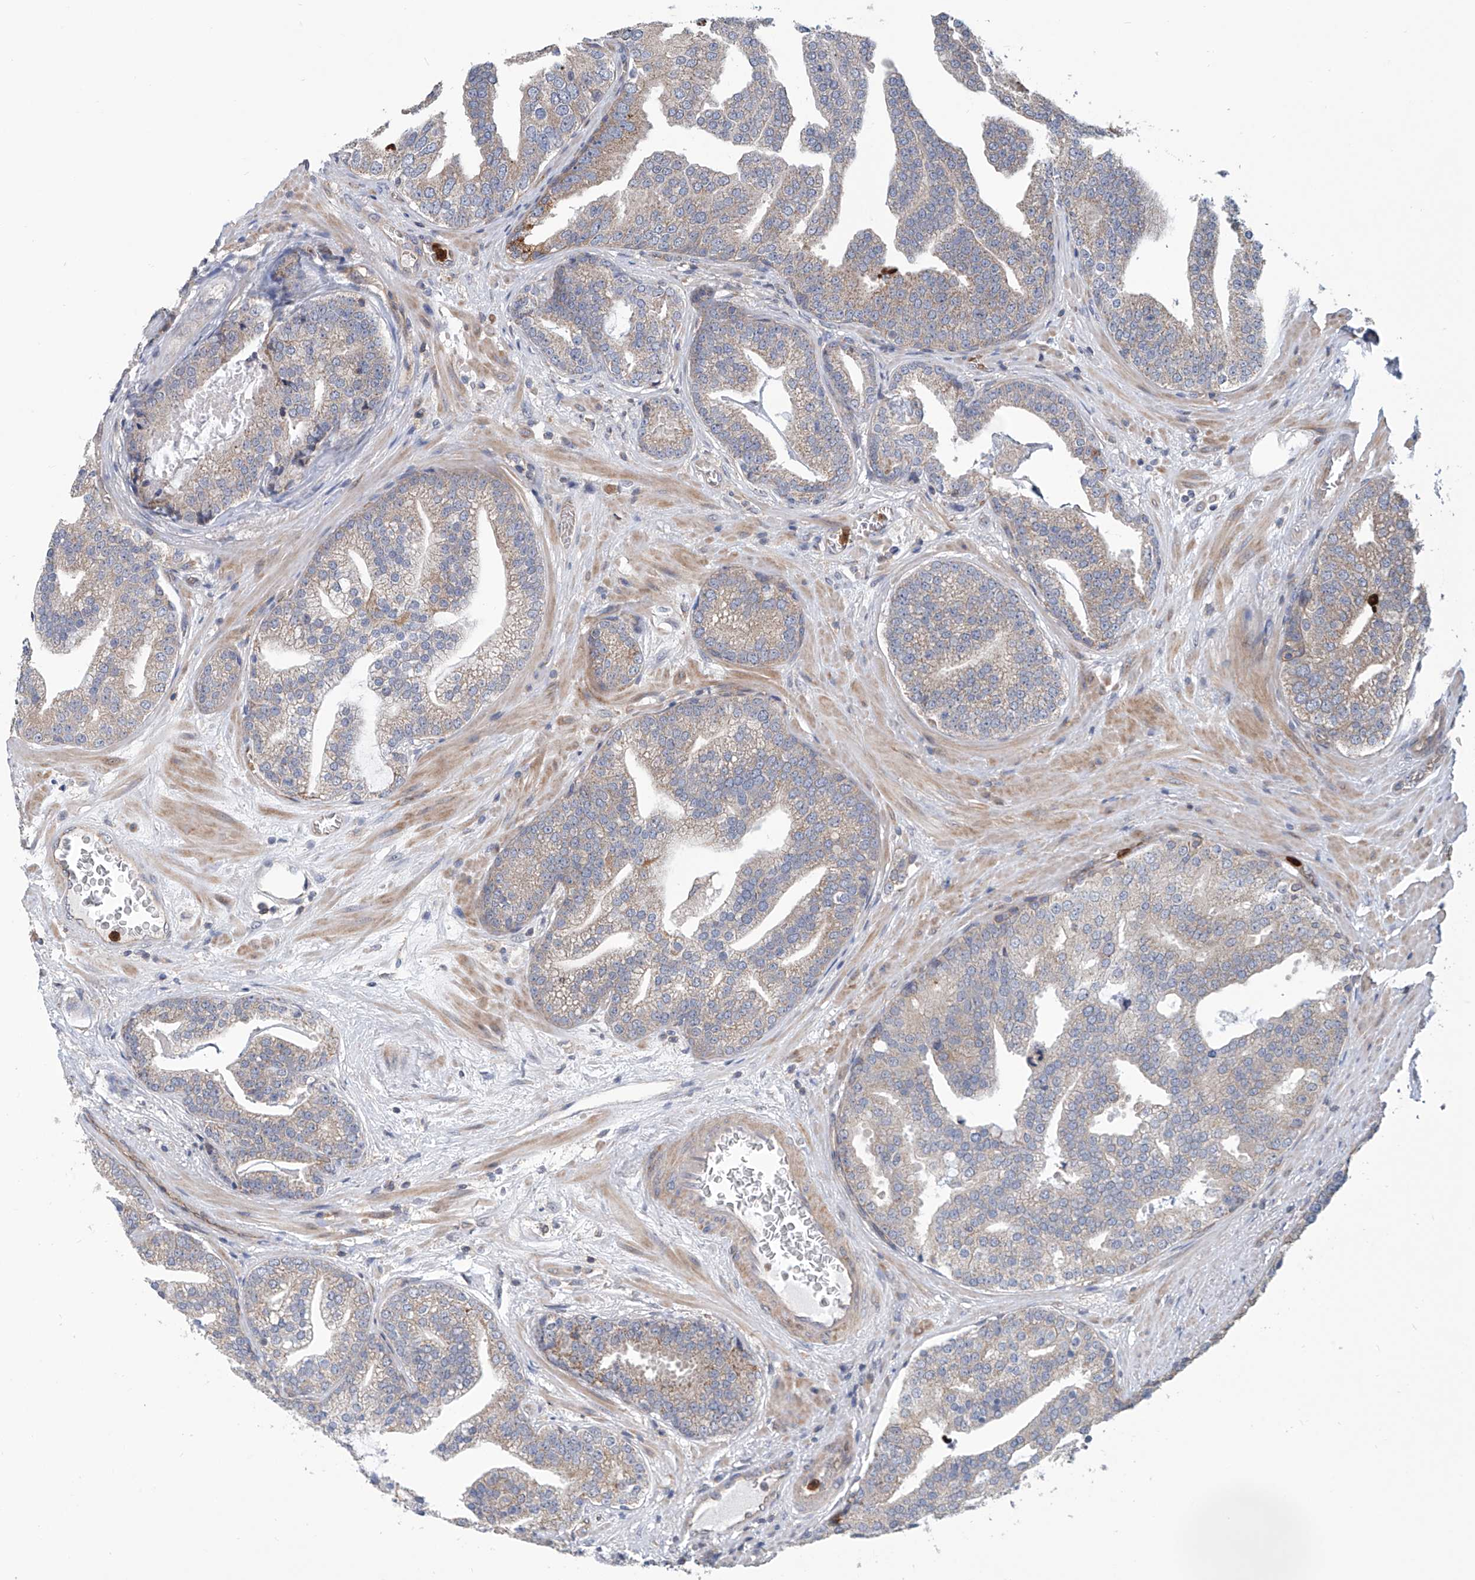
{"staining": {"intensity": "moderate", "quantity": "<25%", "location": "cytoplasmic/membranous"}, "tissue": "prostate cancer", "cell_type": "Tumor cells", "image_type": "cancer", "snomed": [{"axis": "morphology", "description": "Adenocarcinoma, Low grade"}, {"axis": "topography", "description": "Prostate"}], "caption": "This photomicrograph displays prostate cancer stained with immunohistochemistry to label a protein in brown. The cytoplasmic/membranous of tumor cells show moderate positivity for the protein. Nuclei are counter-stained blue.", "gene": "EIF2D", "patient": {"sex": "male", "age": 67}}